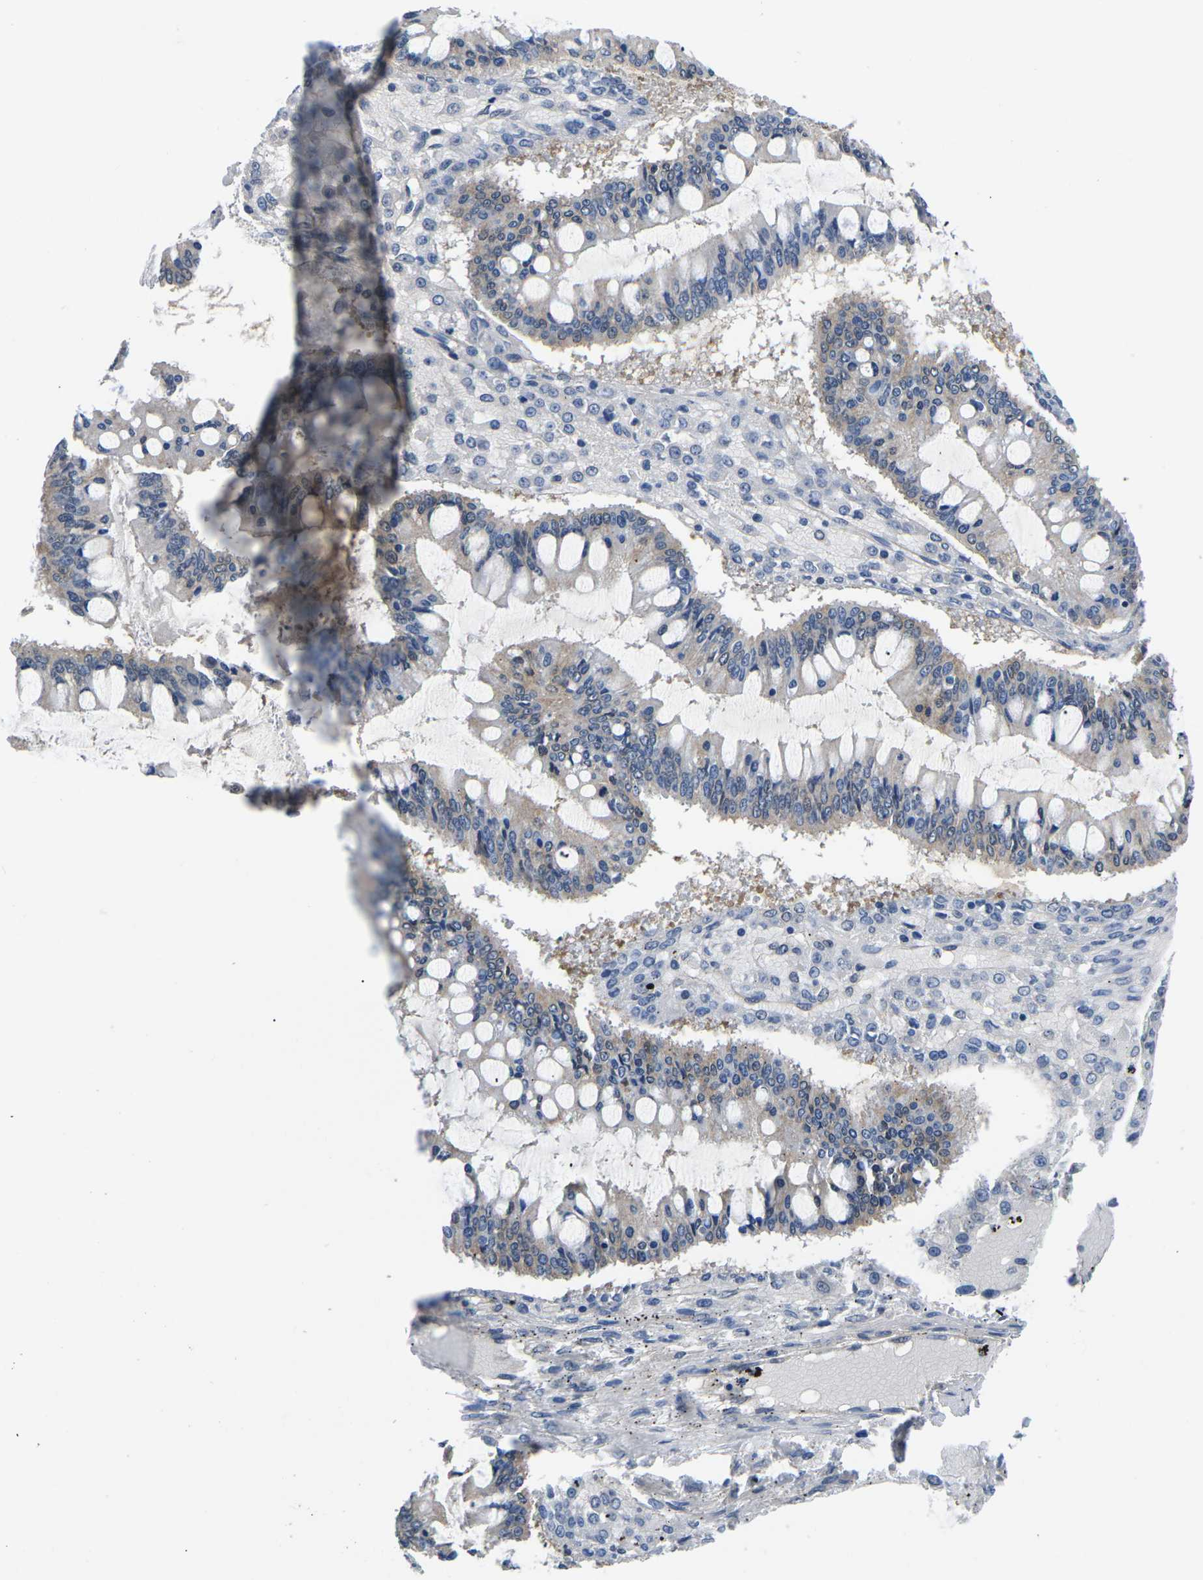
{"staining": {"intensity": "weak", "quantity": "<25%", "location": "cytoplasmic/membranous"}, "tissue": "ovarian cancer", "cell_type": "Tumor cells", "image_type": "cancer", "snomed": [{"axis": "morphology", "description": "Cystadenocarcinoma, mucinous, NOS"}, {"axis": "topography", "description": "Ovary"}], "caption": "IHC micrograph of ovarian cancer stained for a protein (brown), which shows no positivity in tumor cells. (DAB immunohistochemistry (IHC) visualized using brightfield microscopy, high magnification).", "gene": "GSK3B", "patient": {"sex": "female", "age": 73}}